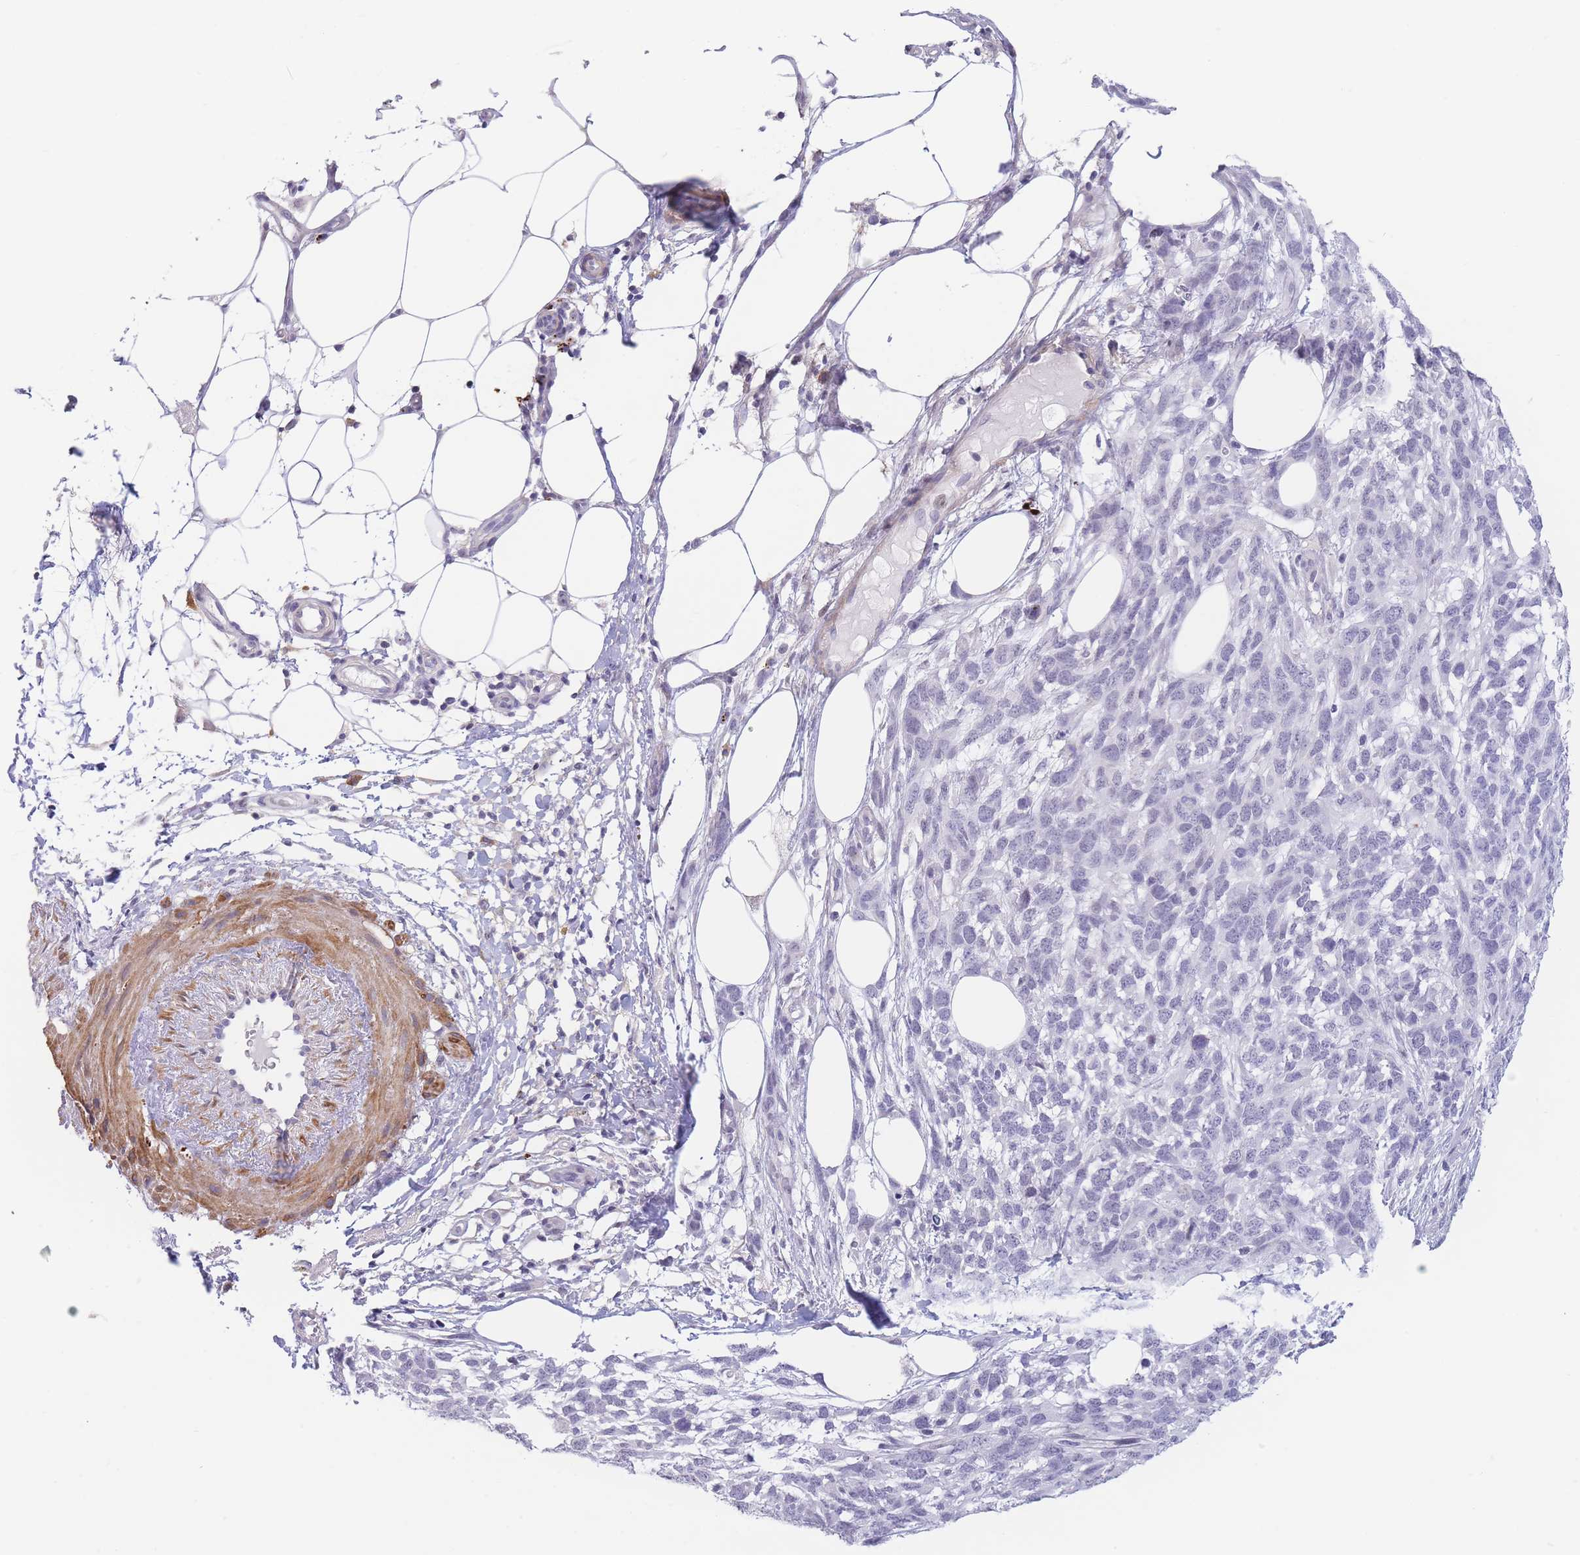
{"staining": {"intensity": "negative", "quantity": "none", "location": "none"}, "tissue": "melanoma", "cell_type": "Tumor cells", "image_type": "cancer", "snomed": [{"axis": "morphology", "description": "Normal morphology"}, {"axis": "morphology", "description": "Malignant melanoma, NOS"}, {"axis": "topography", "description": "Skin"}], "caption": "DAB (3,3'-diaminobenzidine) immunohistochemical staining of melanoma exhibits no significant staining in tumor cells.", "gene": "ASAP3", "patient": {"sex": "female", "age": 72}}